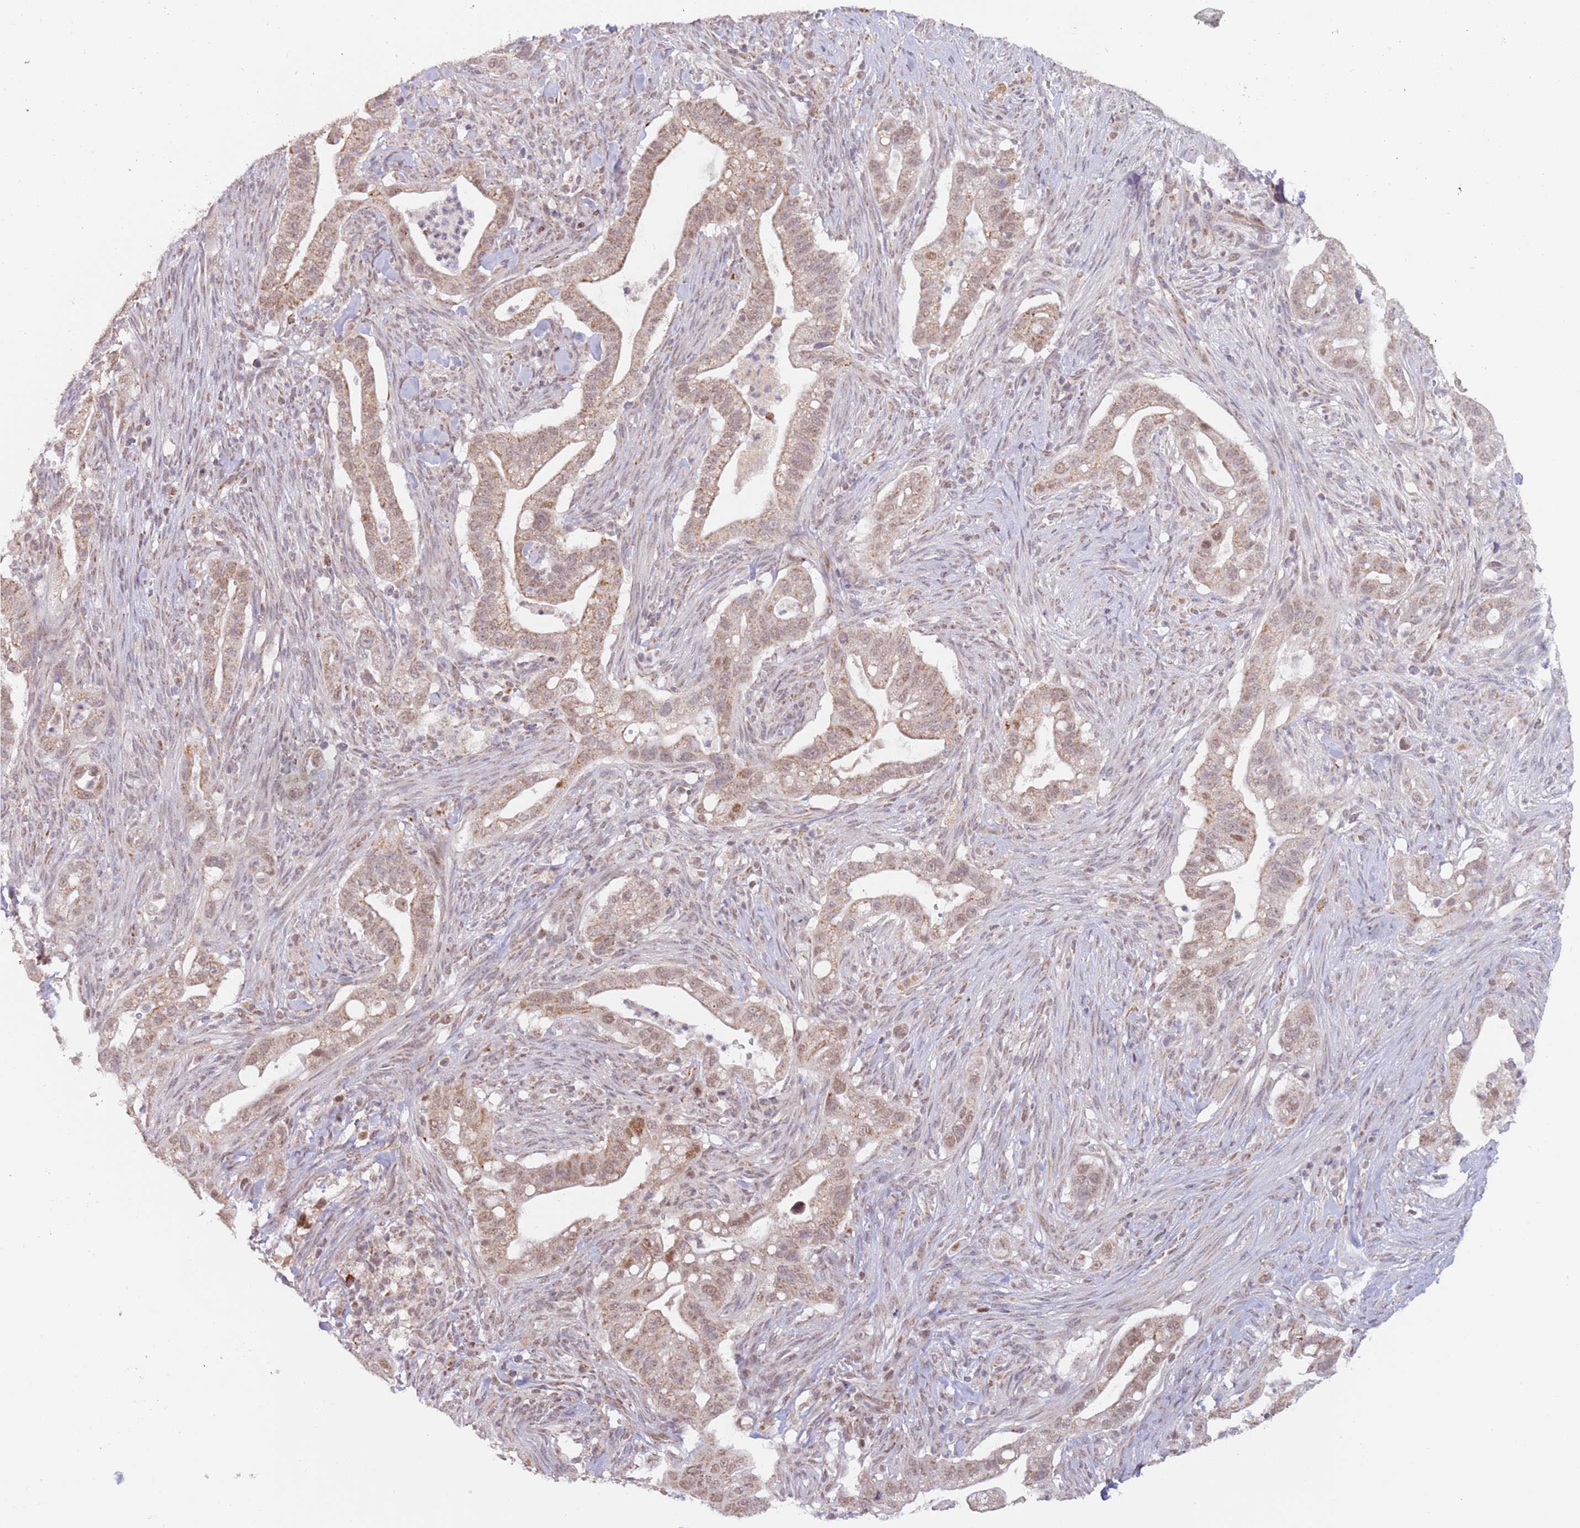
{"staining": {"intensity": "moderate", "quantity": ">75%", "location": "cytoplasmic/membranous,nuclear"}, "tissue": "pancreatic cancer", "cell_type": "Tumor cells", "image_type": "cancer", "snomed": [{"axis": "morphology", "description": "Adenocarcinoma, NOS"}, {"axis": "topography", "description": "Pancreas"}], "caption": "DAB (3,3'-diaminobenzidine) immunohistochemical staining of human pancreatic cancer displays moderate cytoplasmic/membranous and nuclear protein expression in about >75% of tumor cells.", "gene": "TIMM13", "patient": {"sex": "male", "age": 44}}